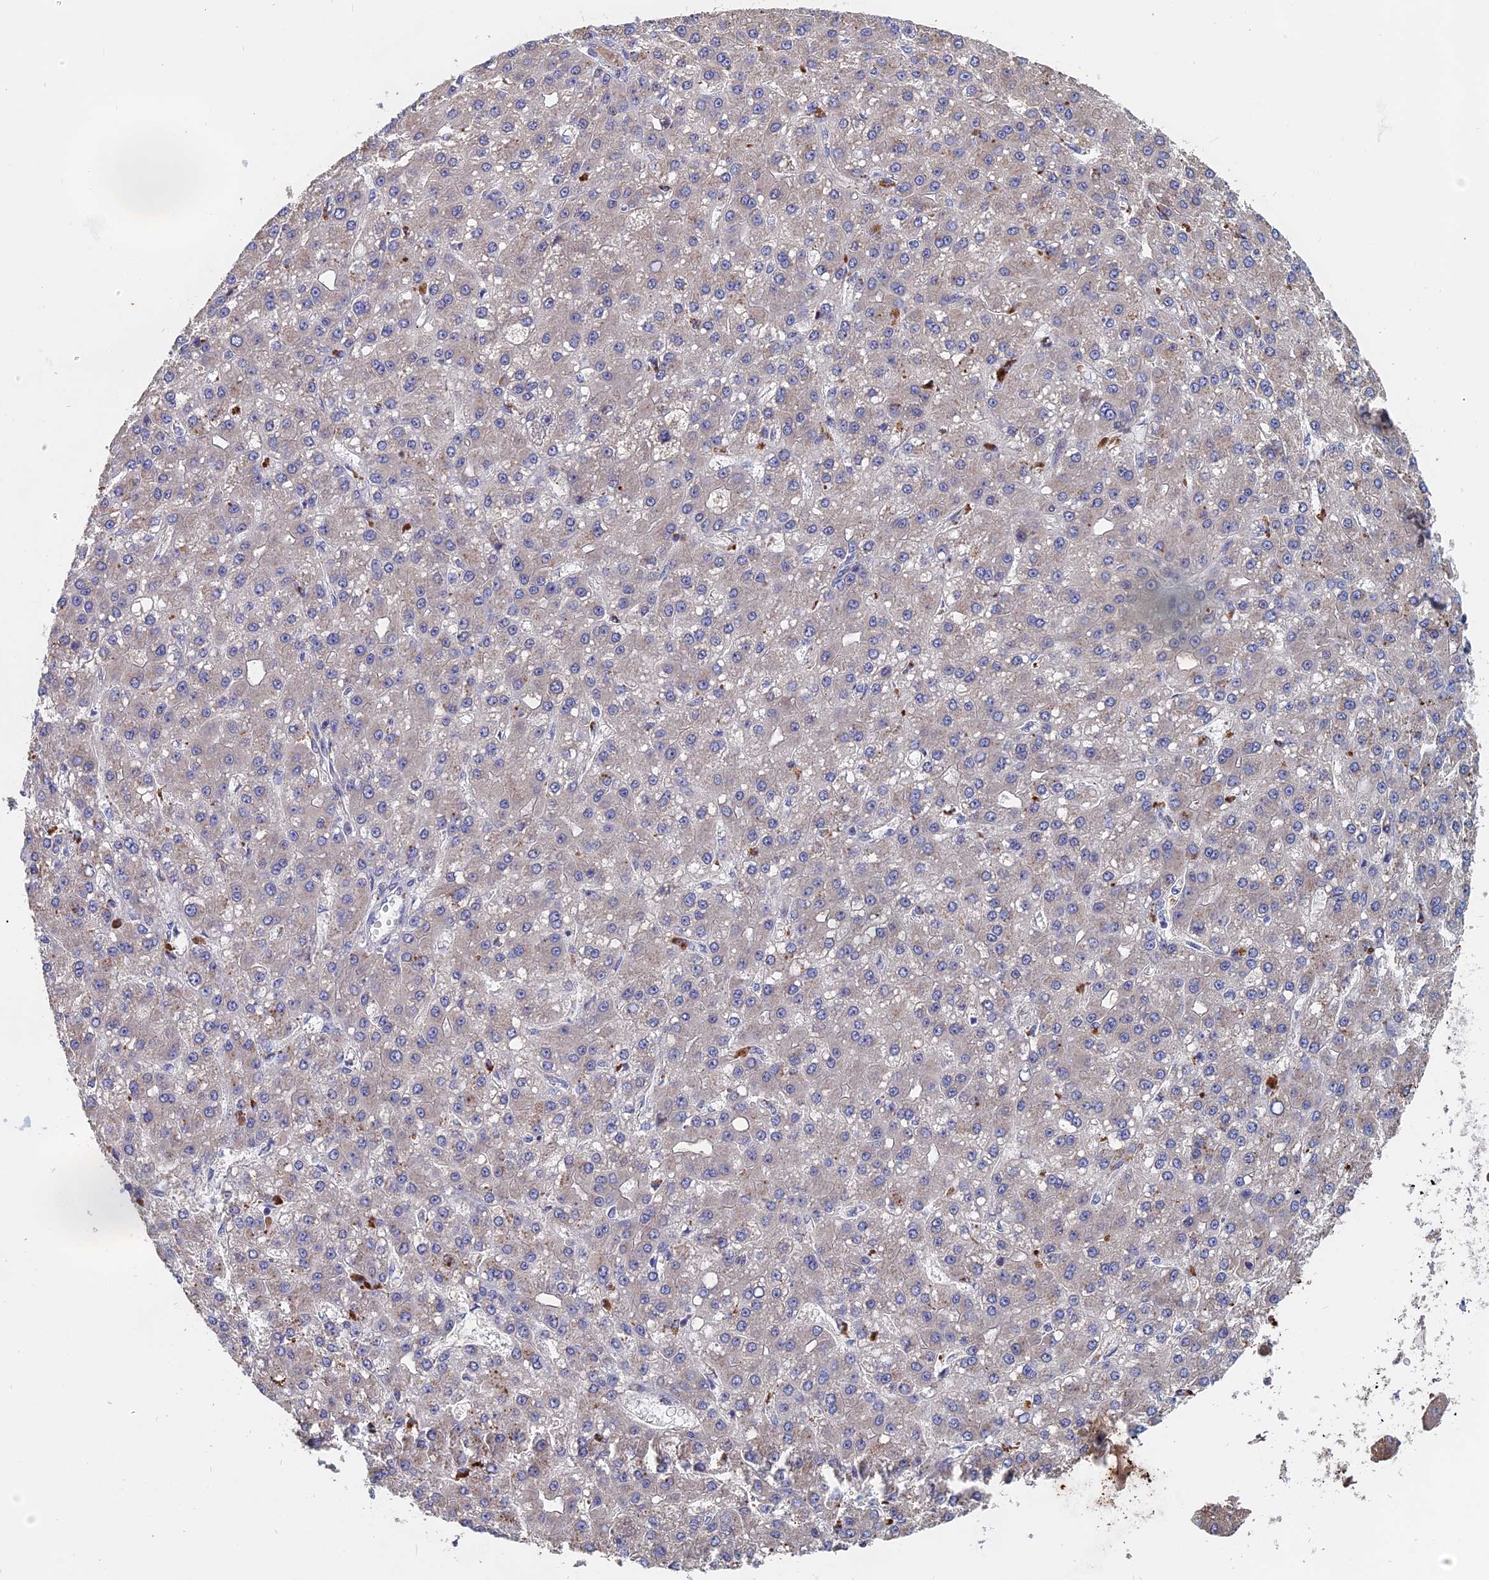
{"staining": {"intensity": "negative", "quantity": "none", "location": "none"}, "tissue": "liver cancer", "cell_type": "Tumor cells", "image_type": "cancer", "snomed": [{"axis": "morphology", "description": "Carcinoma, Hepatocellular, NOS"}, {"axis": "topography", "description": "Liver"}], "caption": "Liver cancer was stained to show a protein in brown. There is no significant staining in tumor cells.", "gene": "SLC33A1", "patient": {"sex": "male", "age": 67}}